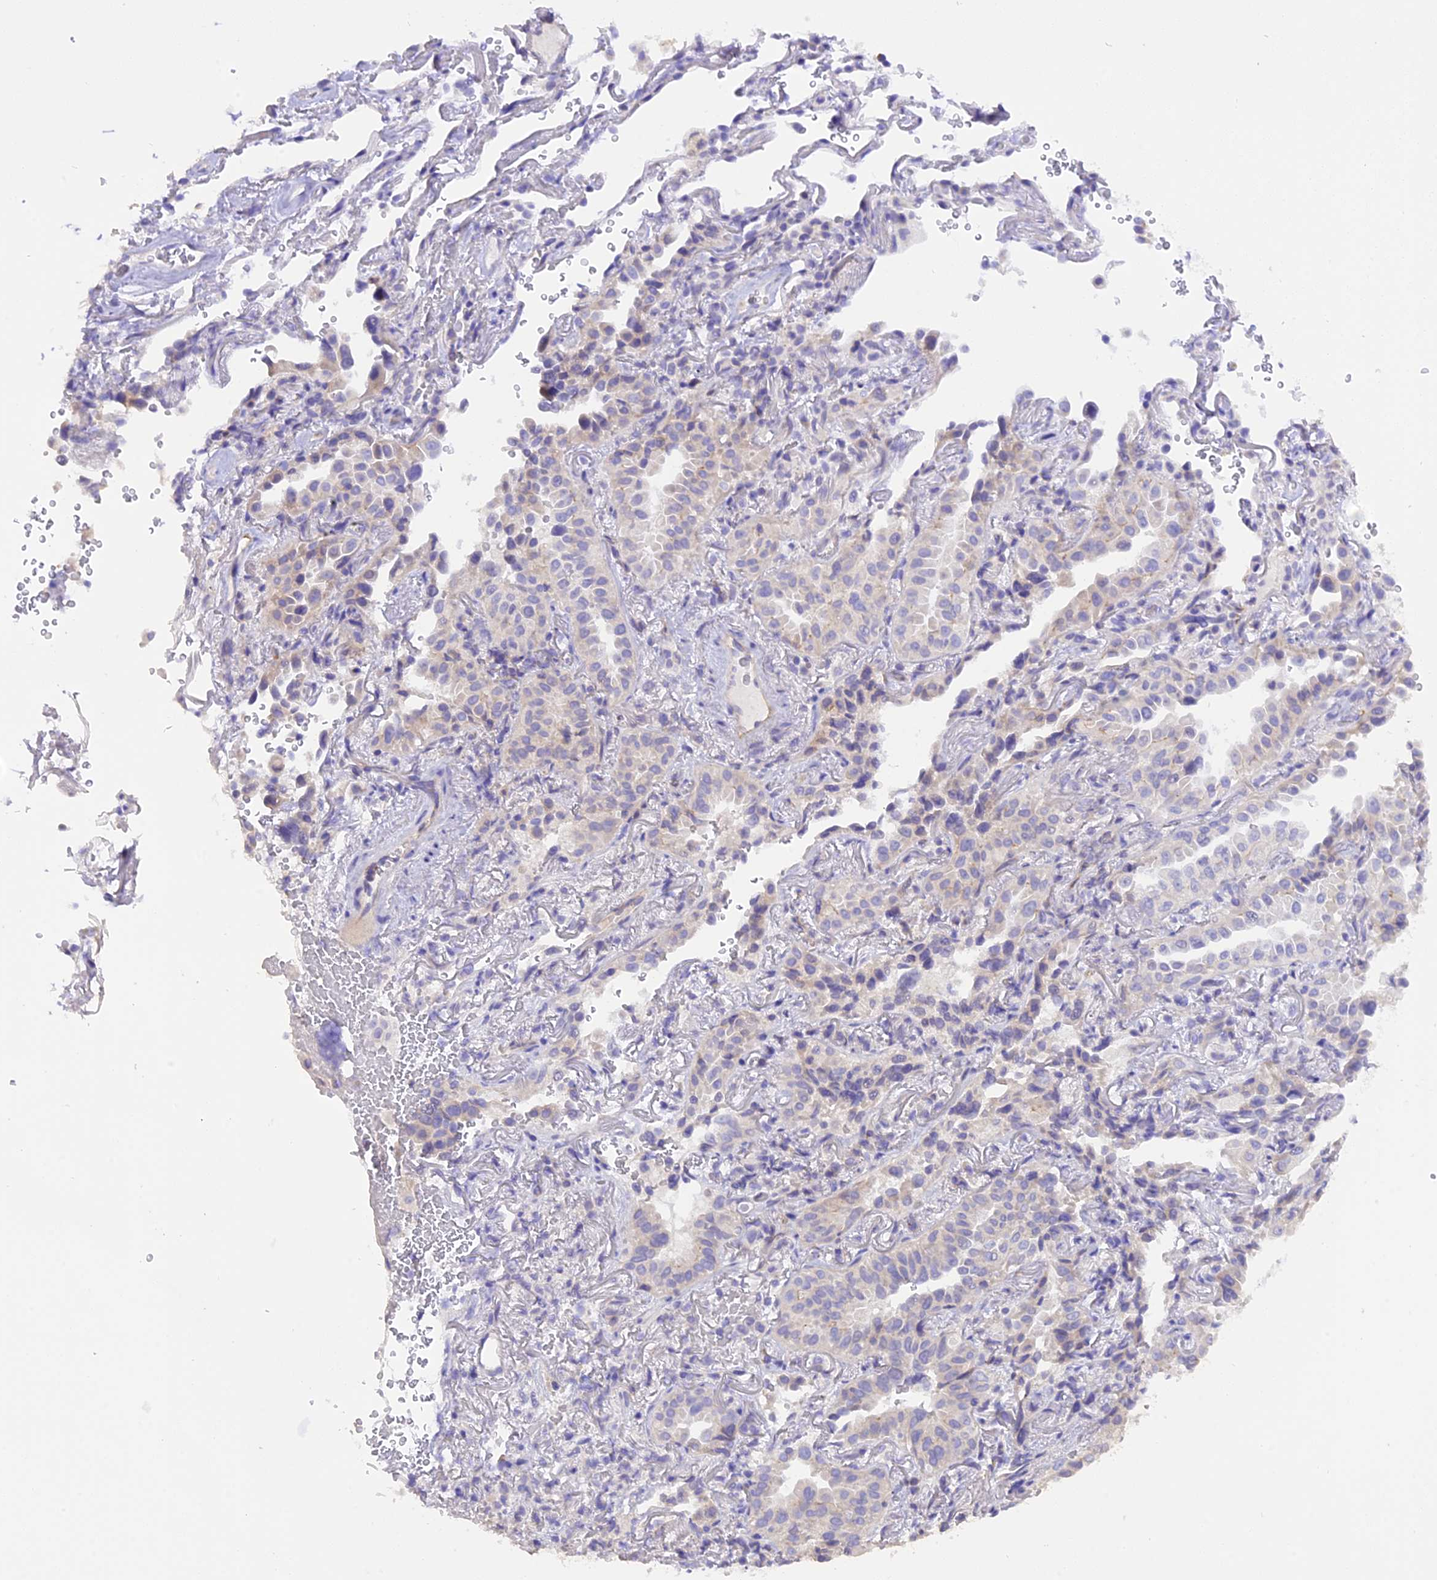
{"staining": {"intensity": "negative", "quantity": "none", "location": "none"}, "tissue": "lung cancer", "cell_type": "Tumor cells", "image_type": "cancer", "snomed": [{"axis": "morphology", "description": "Adenocarcinoma, NOS"}, {"axis": "topography", "description": "Lung"}], "caption": "Micrograph shows no significant protein positivity in tumor cells of lung cancer (adenocarcinoma).", "gene": "FAM193A", "patient": {"sex": "female", "age": 69}}